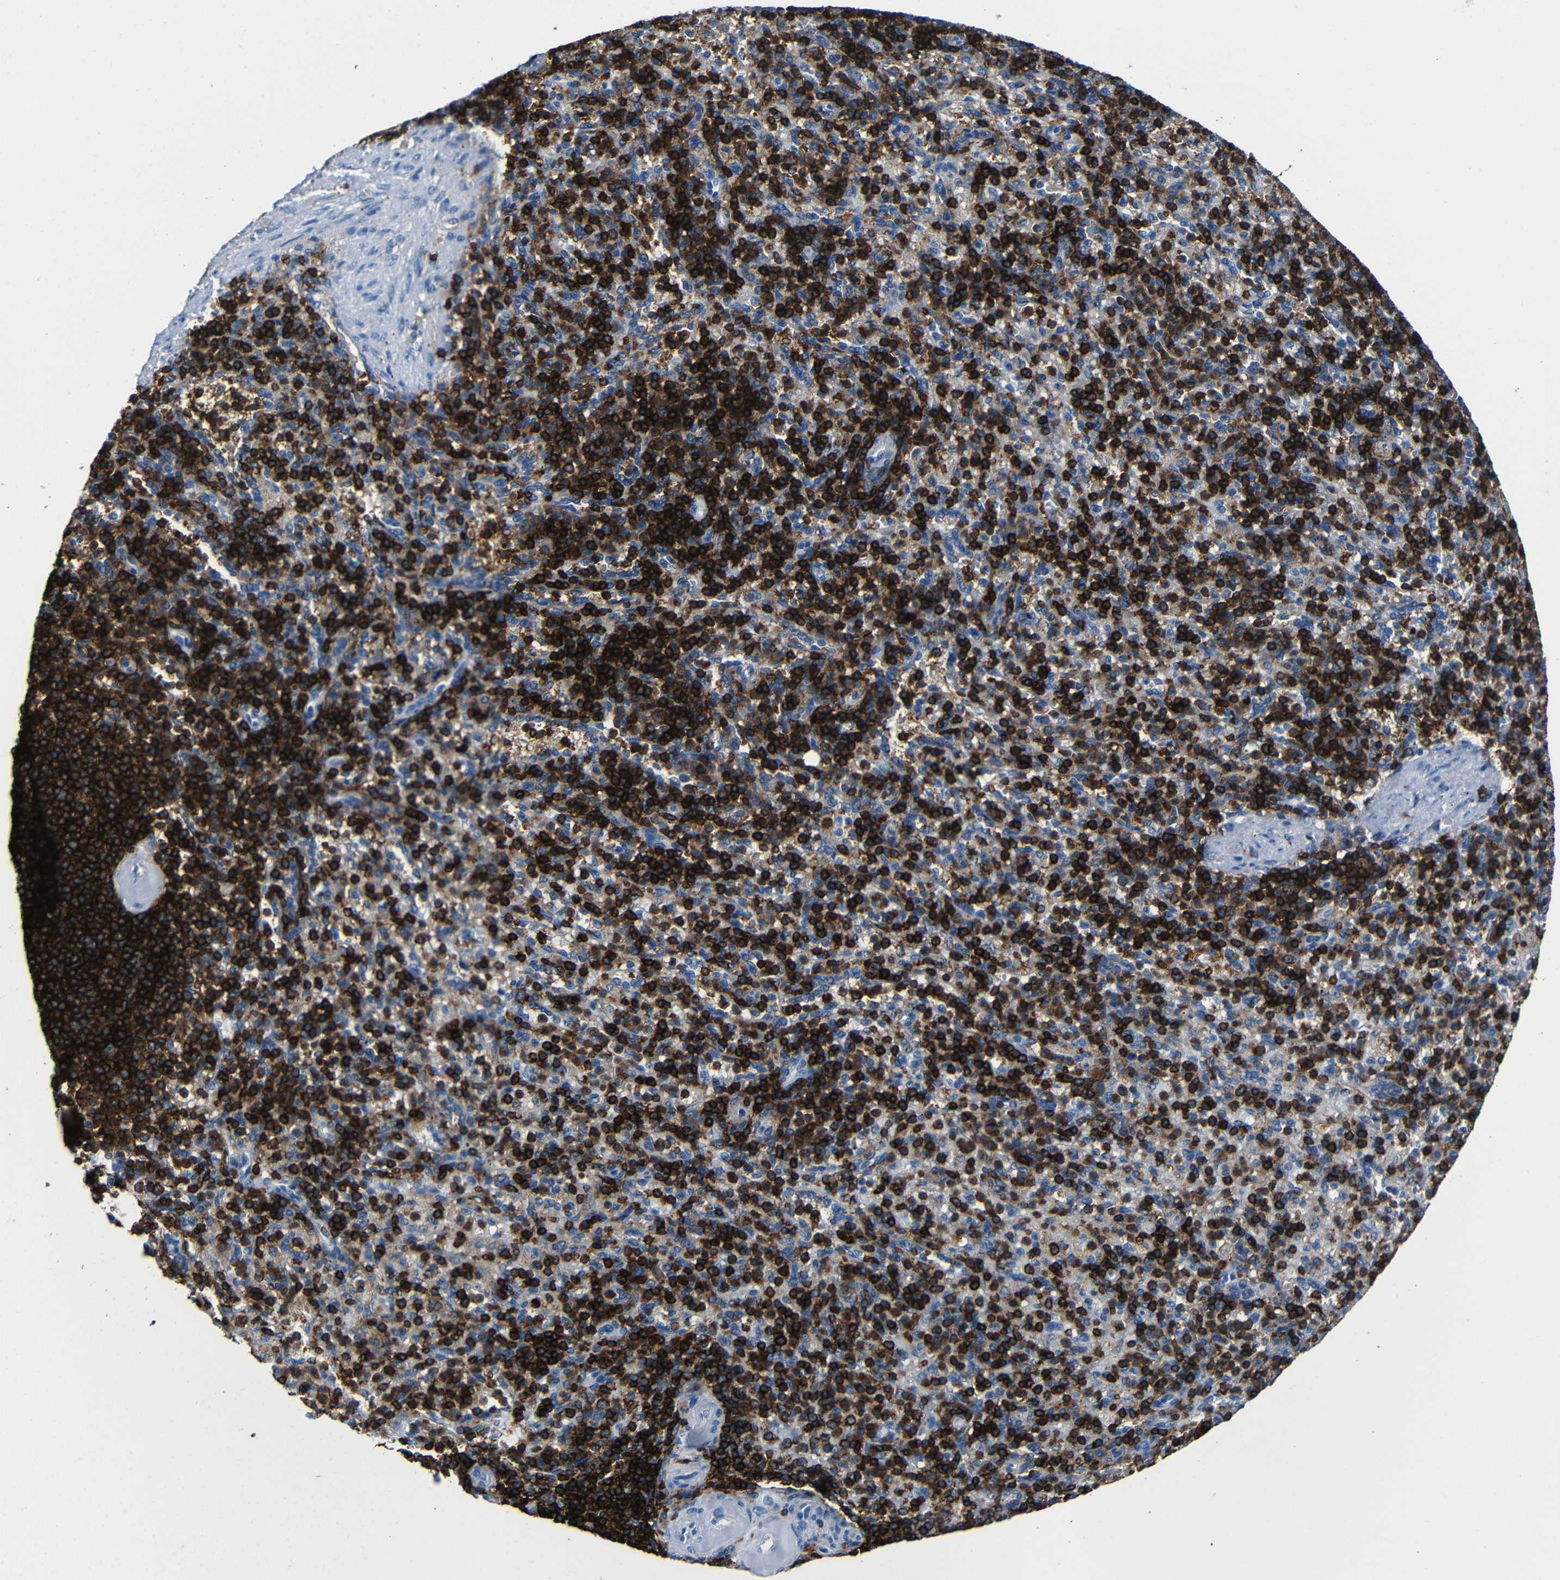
{"staining": {"intensity": "strong", "quantity": "25%-75%", "location": "cytoplasmic/membranous"}, "tissue": "spleen", "cell_type": "Cells in red pulp", "image_type": "normal", "snomed": [{"axis": "morphology", "description": "Normal tissue, NOS"}, {"axis": "topography", "description": "Spleen"}], "caption": "Immunohistochemistry of normal human spleen displays high levels of strong cytoplasmic/membranous positivity in approximately 25%-75% of cells in red pulp.", "gene": "P2RY12", "patient": {"sex": "female", "age": 74}}